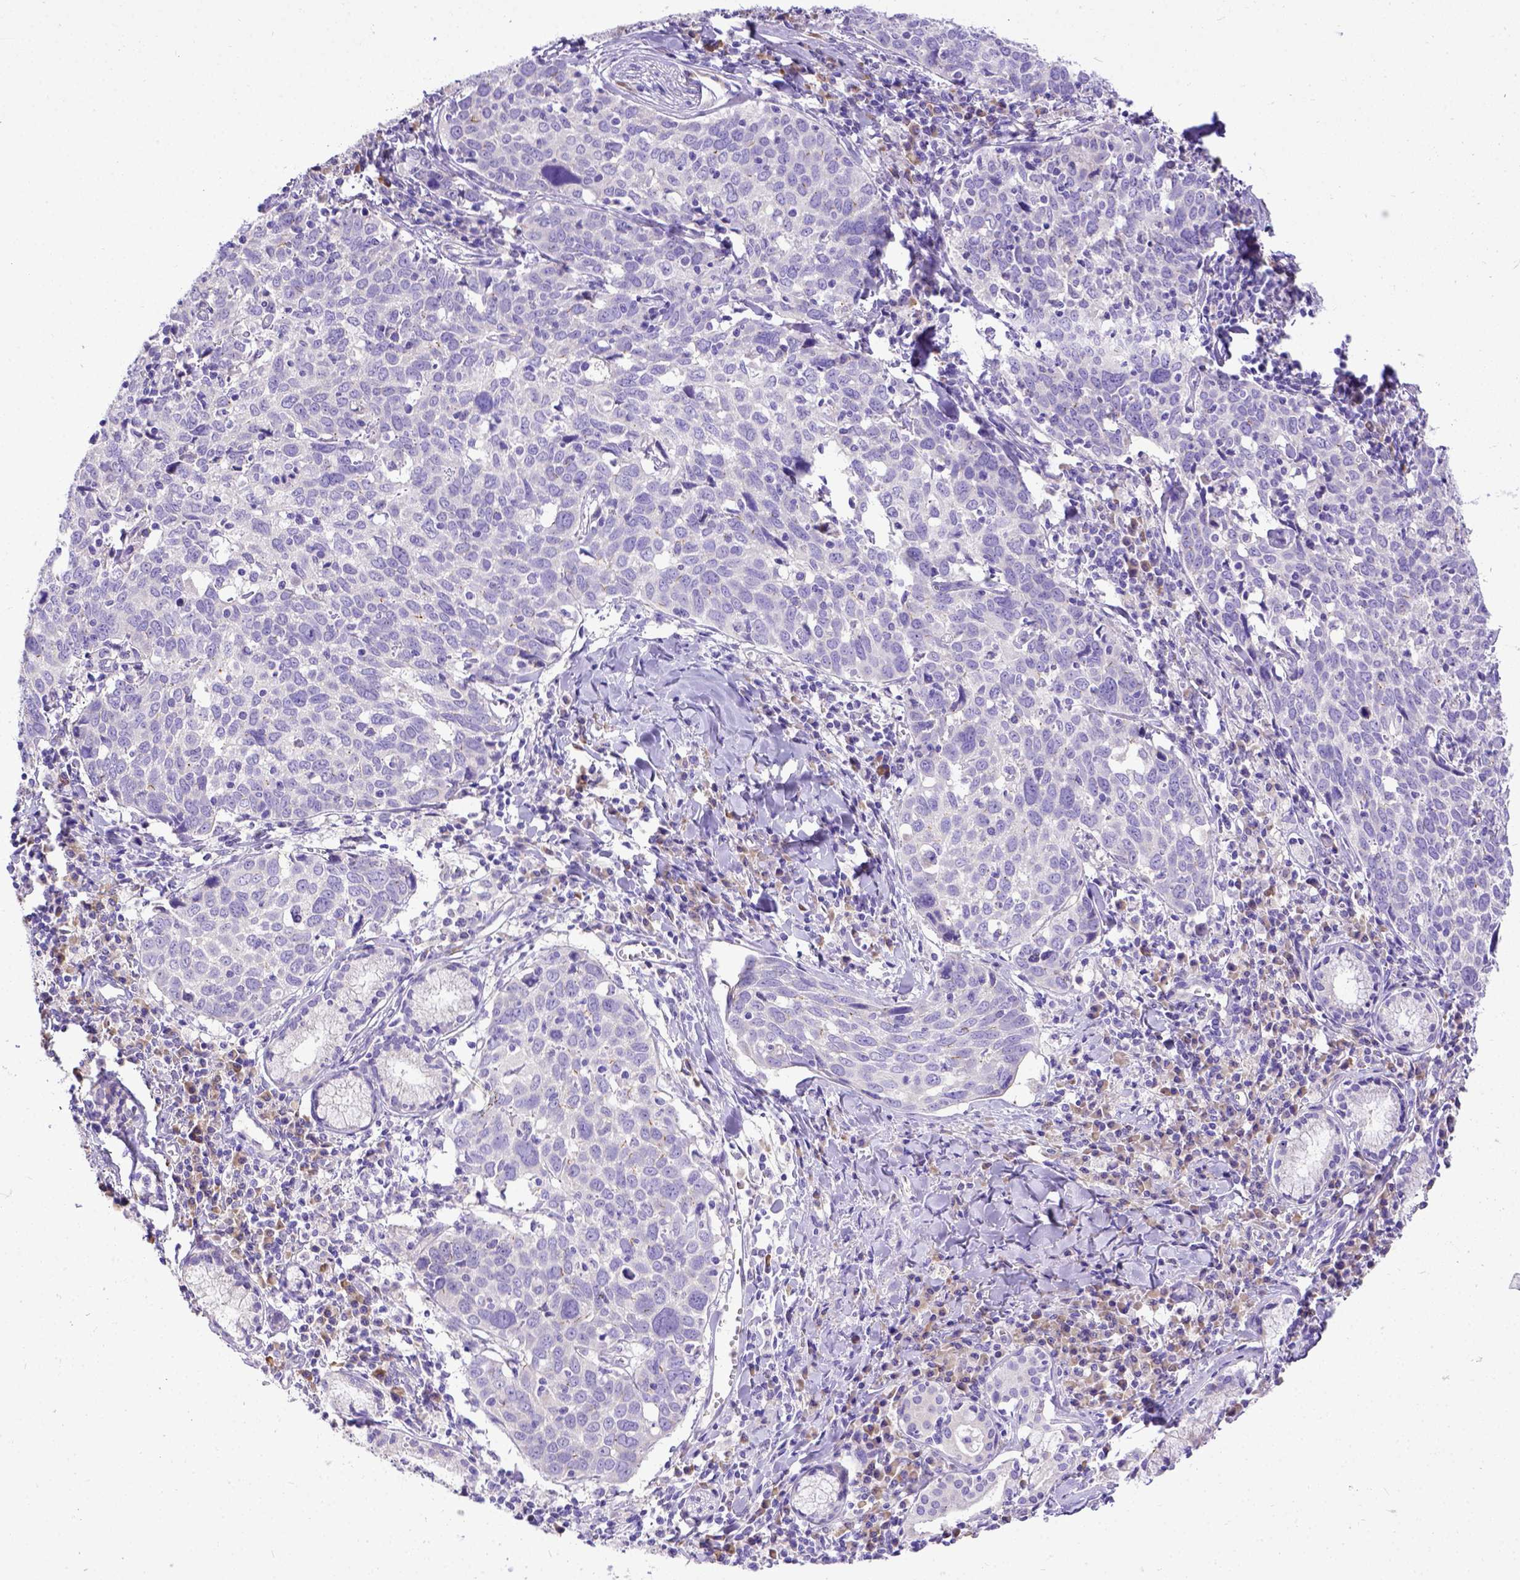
{"staining": {"intensity": "negative", "quantity": "none", "location": "none"}, "tissue": "lung cancer", "cell_type": "Tumor cells", "image_type": "cancer", "snomed": [{"axis": "morphology", "description": "Squamous cell carcinoma, NOS"}, {"axis": "topography", "description": "Lung"}], "caption": "This photomicrograph is of lung squamous cell carcinoma stained with immunohistochemistry (IHC) to label a protein in brown with the nuclei are counter-stained blue. There is no staining in tumor cells. Brightfield microscopy of IHC stained with DAB (3,3'-diaminobenzidine) (brown) and hematoxylin (blue), captured at high magnification.", "gene": "CFAP300", "patient": {"sex": "male", "age": 57}}